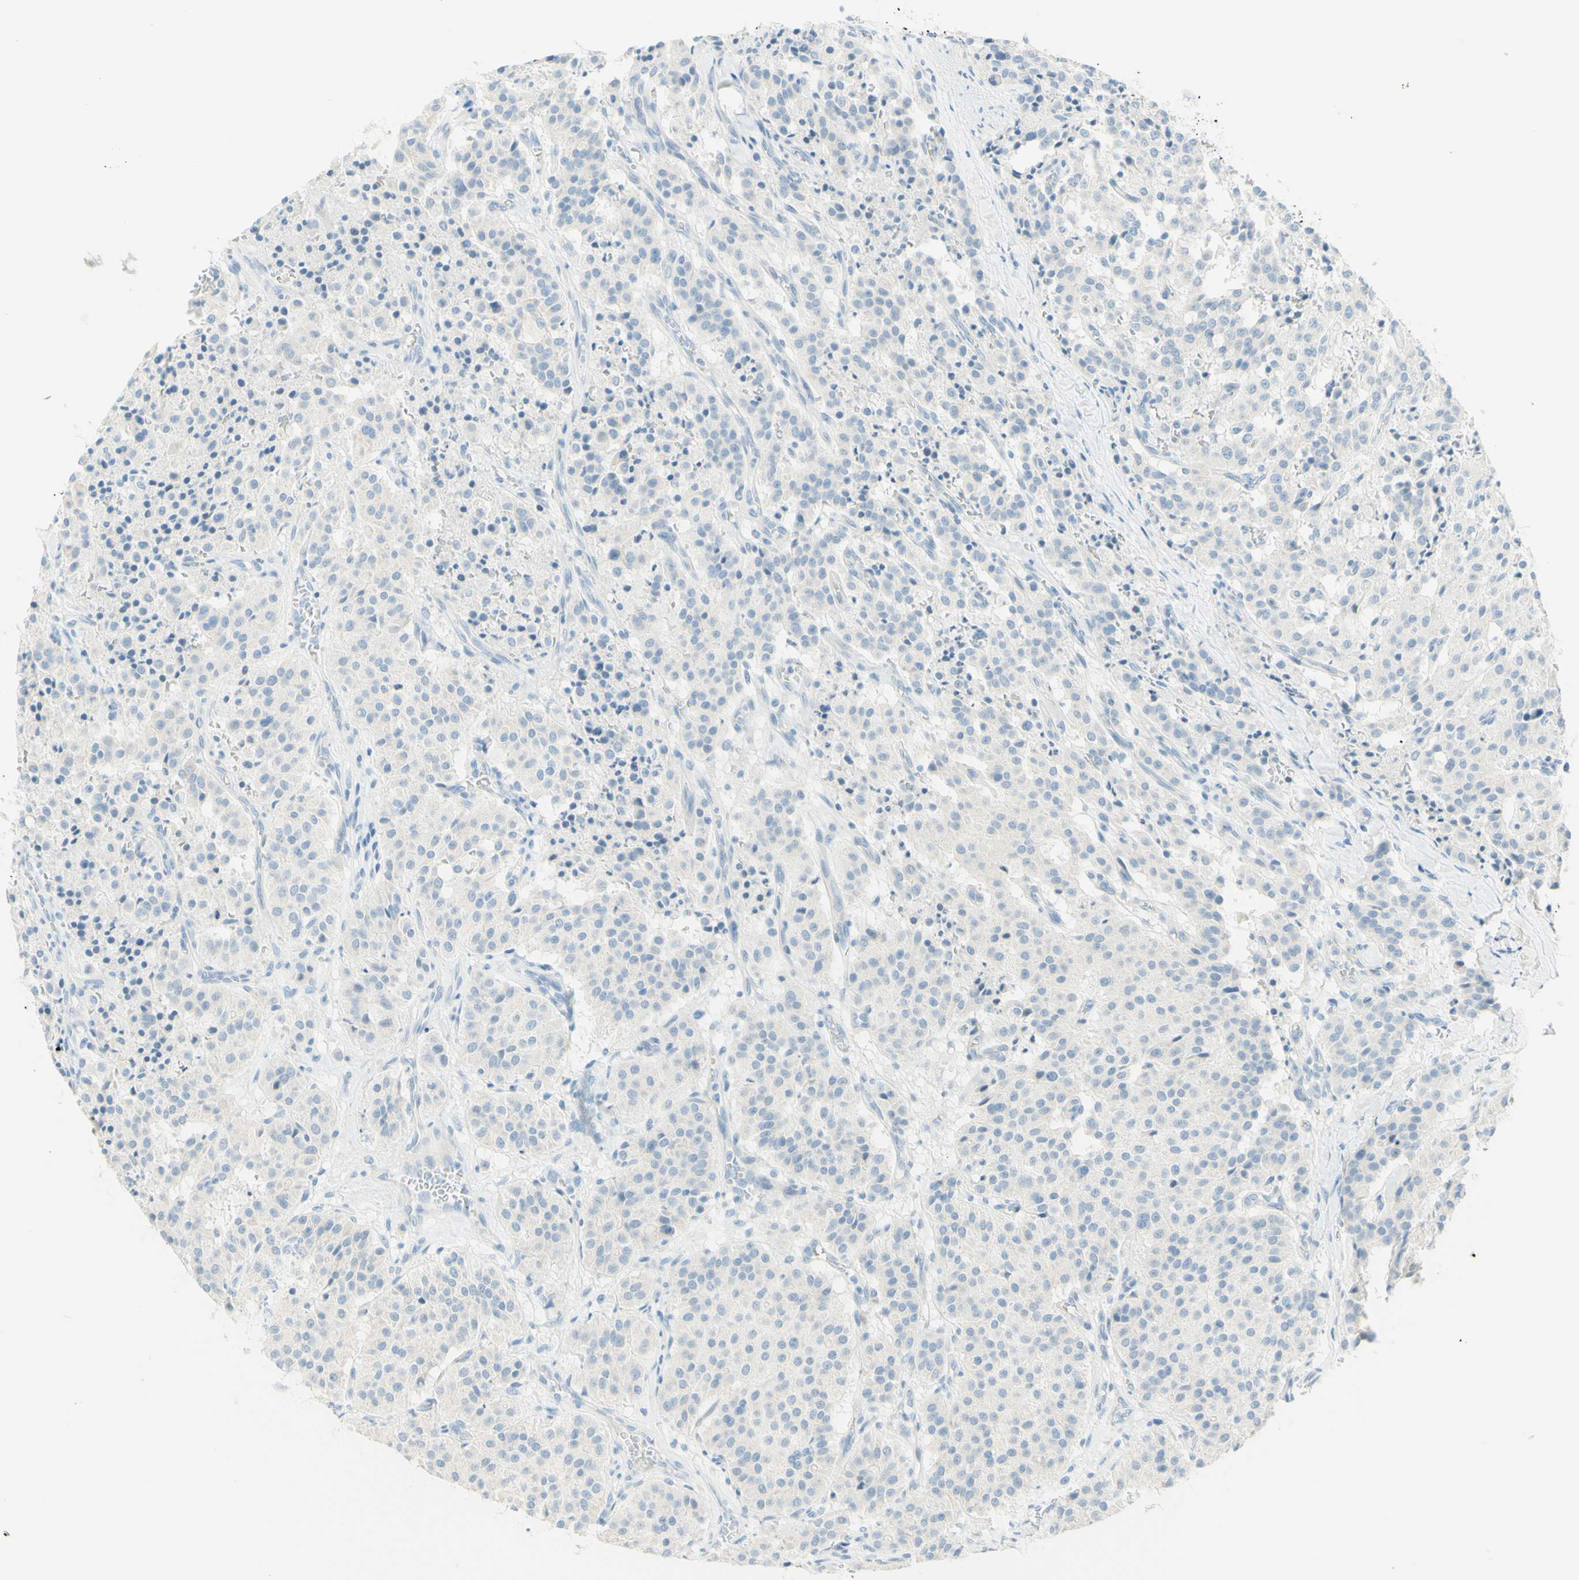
{"staining": {"intensity": "negative", "quantity": "none", "location": "none"}, "tissue": "carcinoid", "cell_type": "Tumor cells", "image_type": "cancer", "snomed": [{"axis": "morphology", "description": "Carcinoid, malignant, NOS"}, {"axis": "topography", "description": "Lung"}], "caption": "The image reveals no significant expression in tumor cells of carcinoid.", "gene": "TMEM132D", "patient": {"sex": "male", "age": 30}}